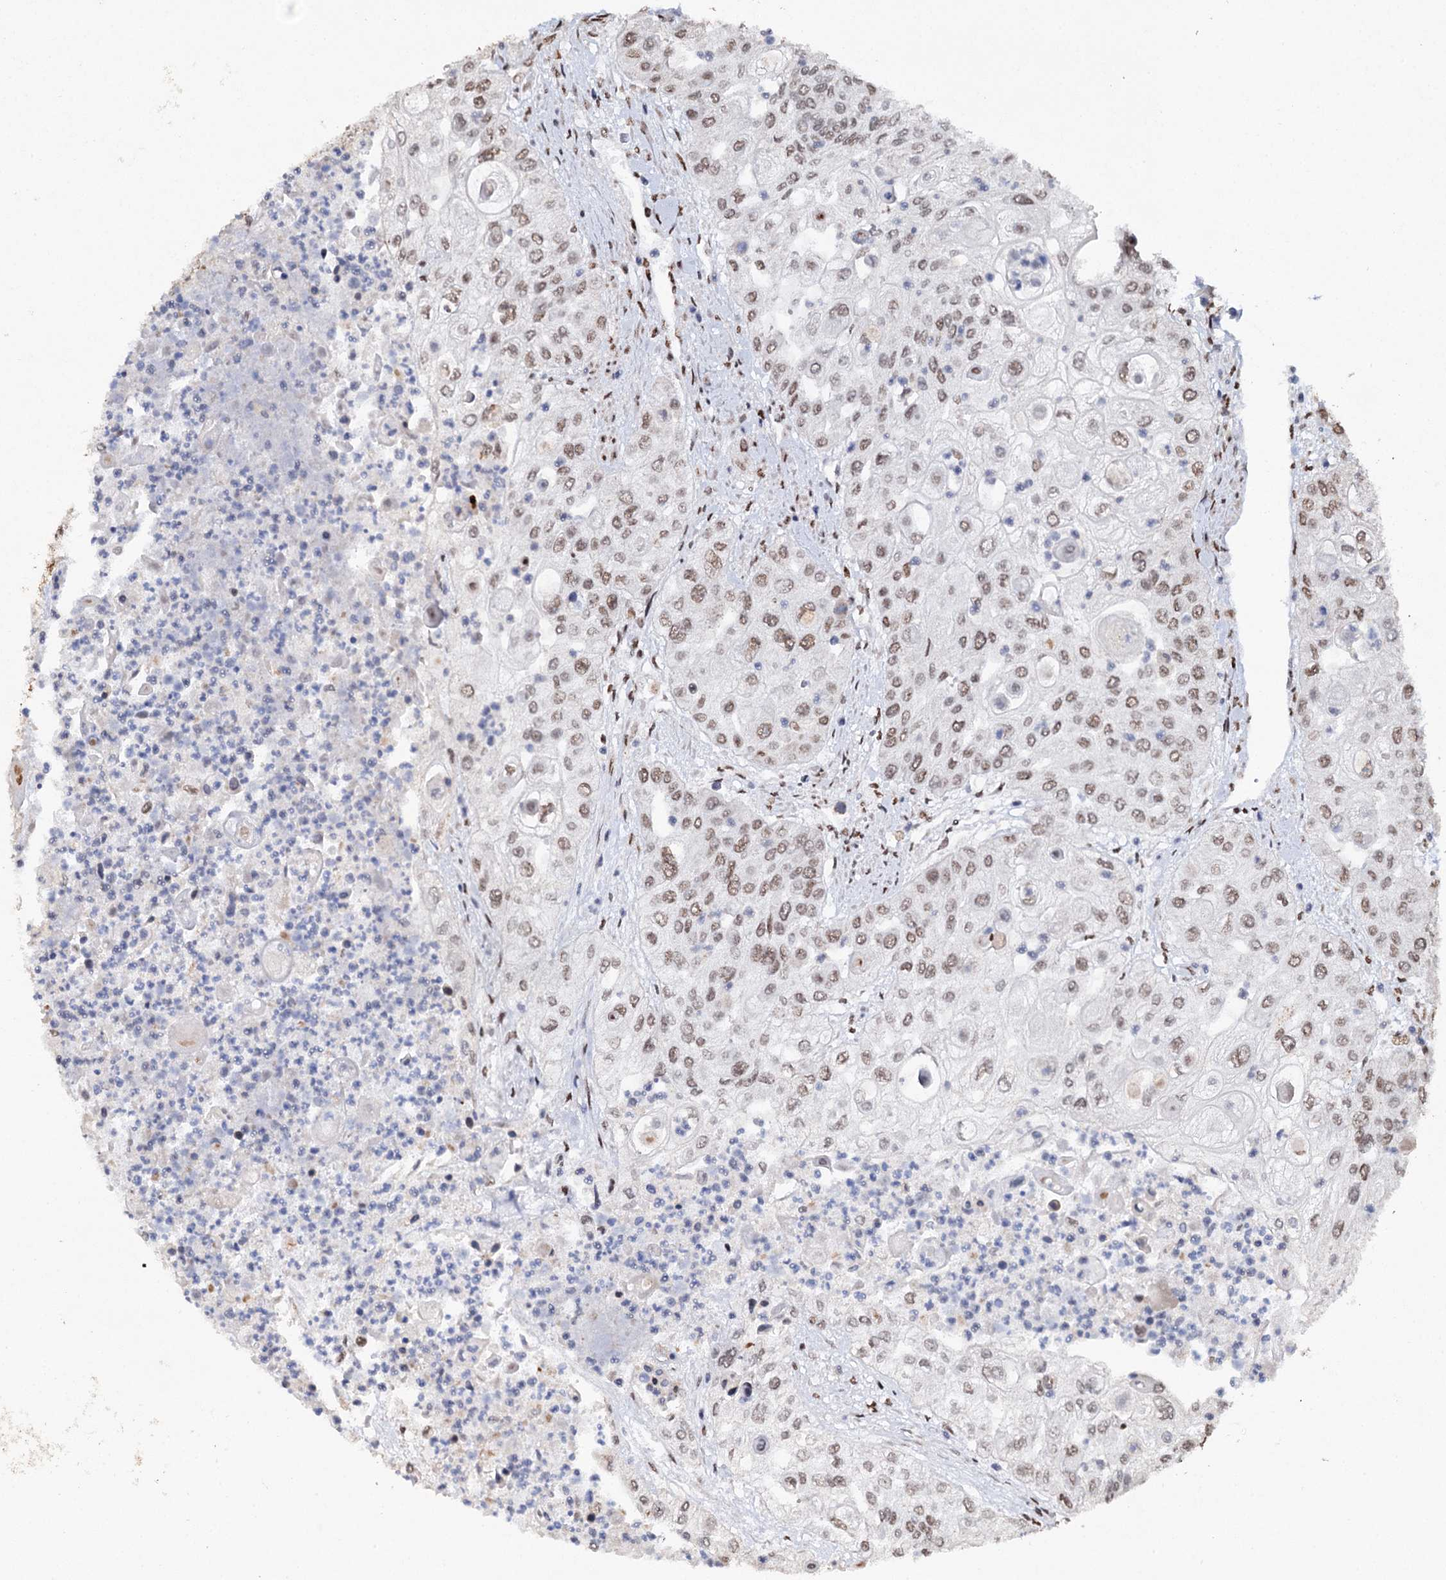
{"staining": {"intensity": "weak", "quantity": ">75%", "location": "nuclear"}, "tissue": "urothelial cancer", "cell_type": "Tumor cells", "image_type": "cancer", "snomed": [{"axis": "morphology", "description": "Urothelial carcinoma, High grade"}, {"axis": "topography", "description": "Urinary bladder"}], "caption": "Tumor cells show weak nuclear positivity in about >75% of cells in urothelial cancer.", "gene": "MATR3", "patient": {"sex": "female", "age": 79}}